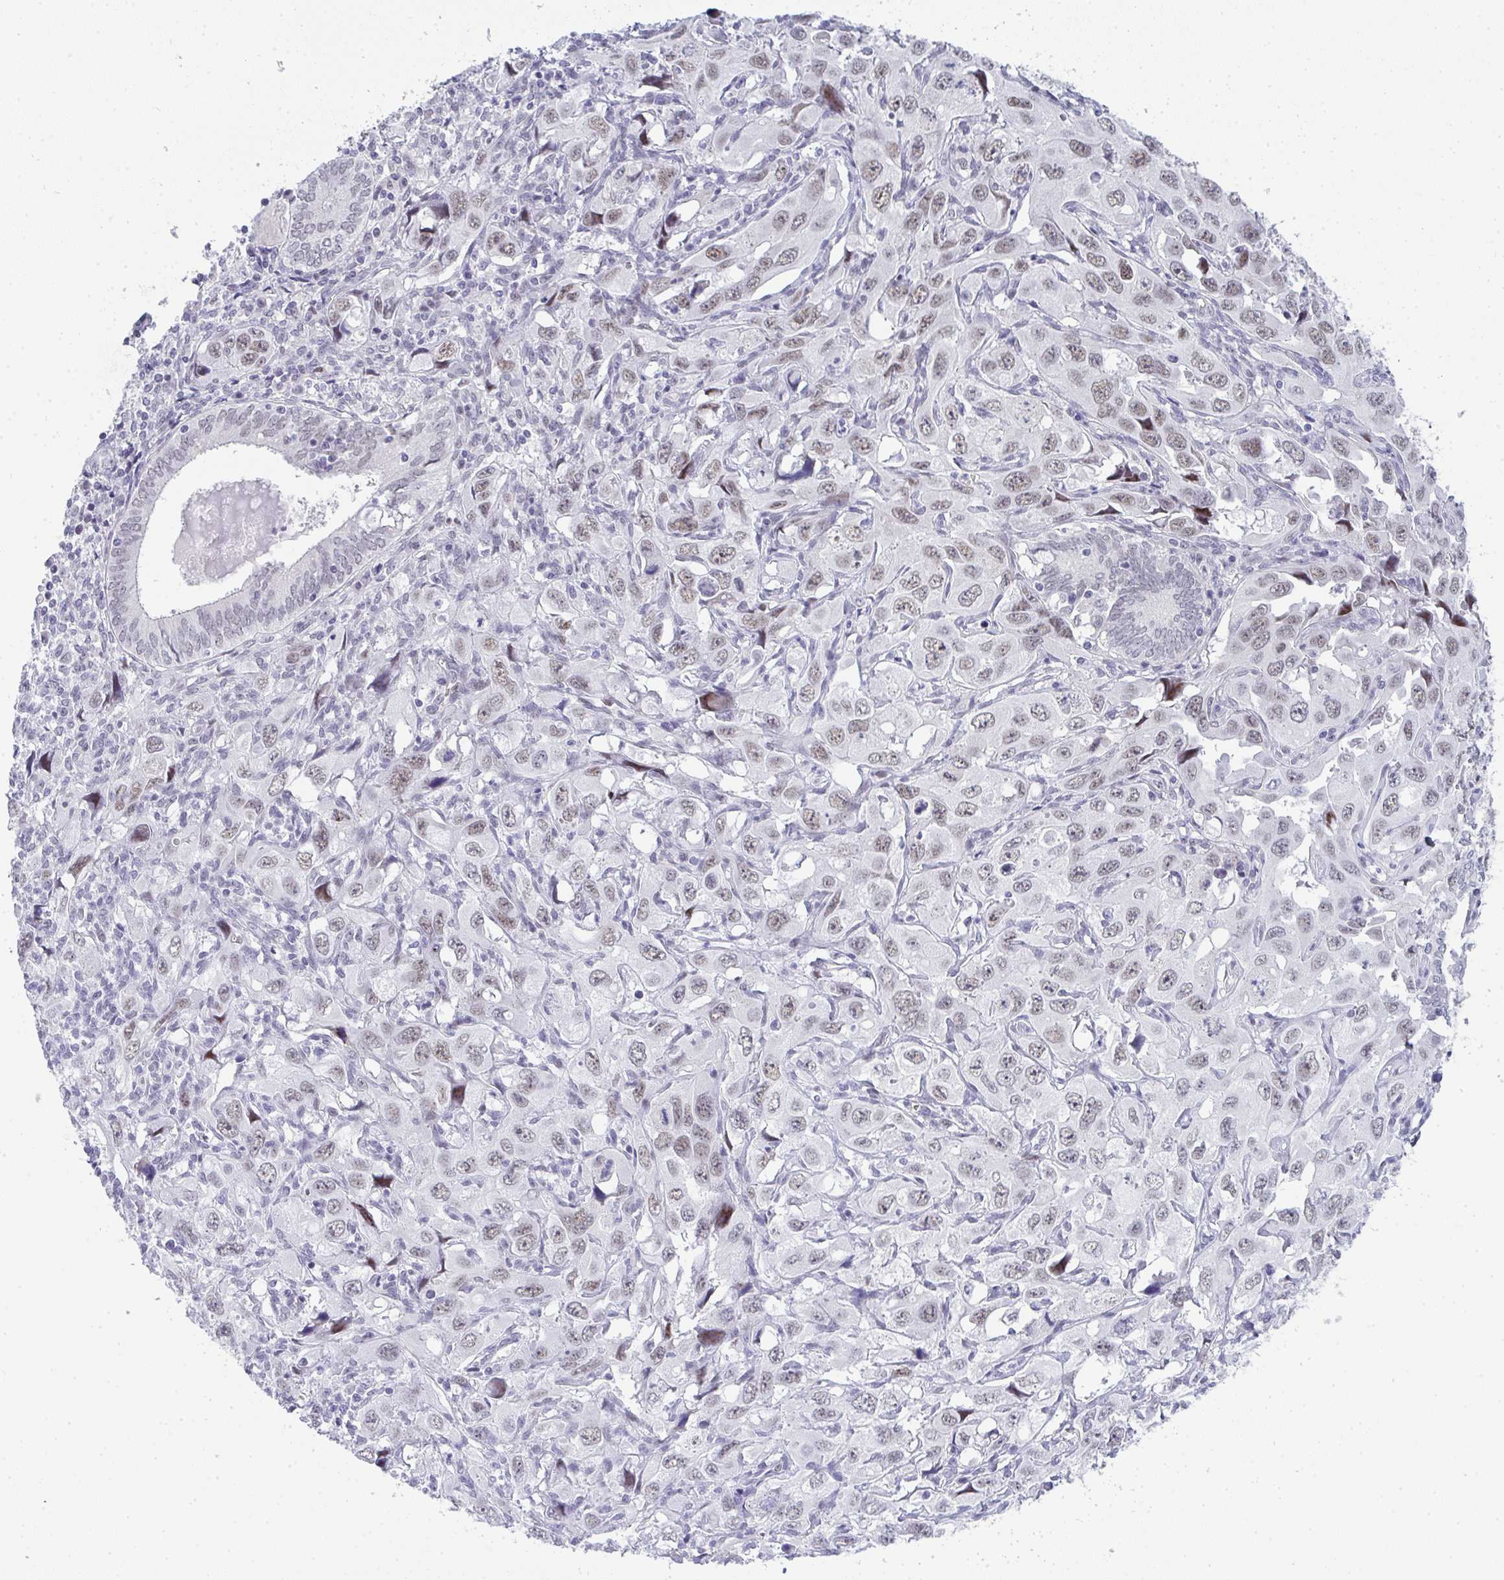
{"staining": {"intensity": "weak", "quantity": "25%-75%", "location": "nuclear"}, "tissue": "endometrial cancer", "cell_type": "Tumor cells", "image_type": "cancer", "snomed": [{"axis": "morphology", "description": "Adenocarcinoma, NOS"}, {"axis": "topography", "description": "Uterus"}], "caption": "Endometrial cancer stained with DAB IHC displays low levels of weak nuclear staining in about 25%-75% of tumor cells.", "gene": "TNMD", "patient": {"sex": "female", "age": 62}}